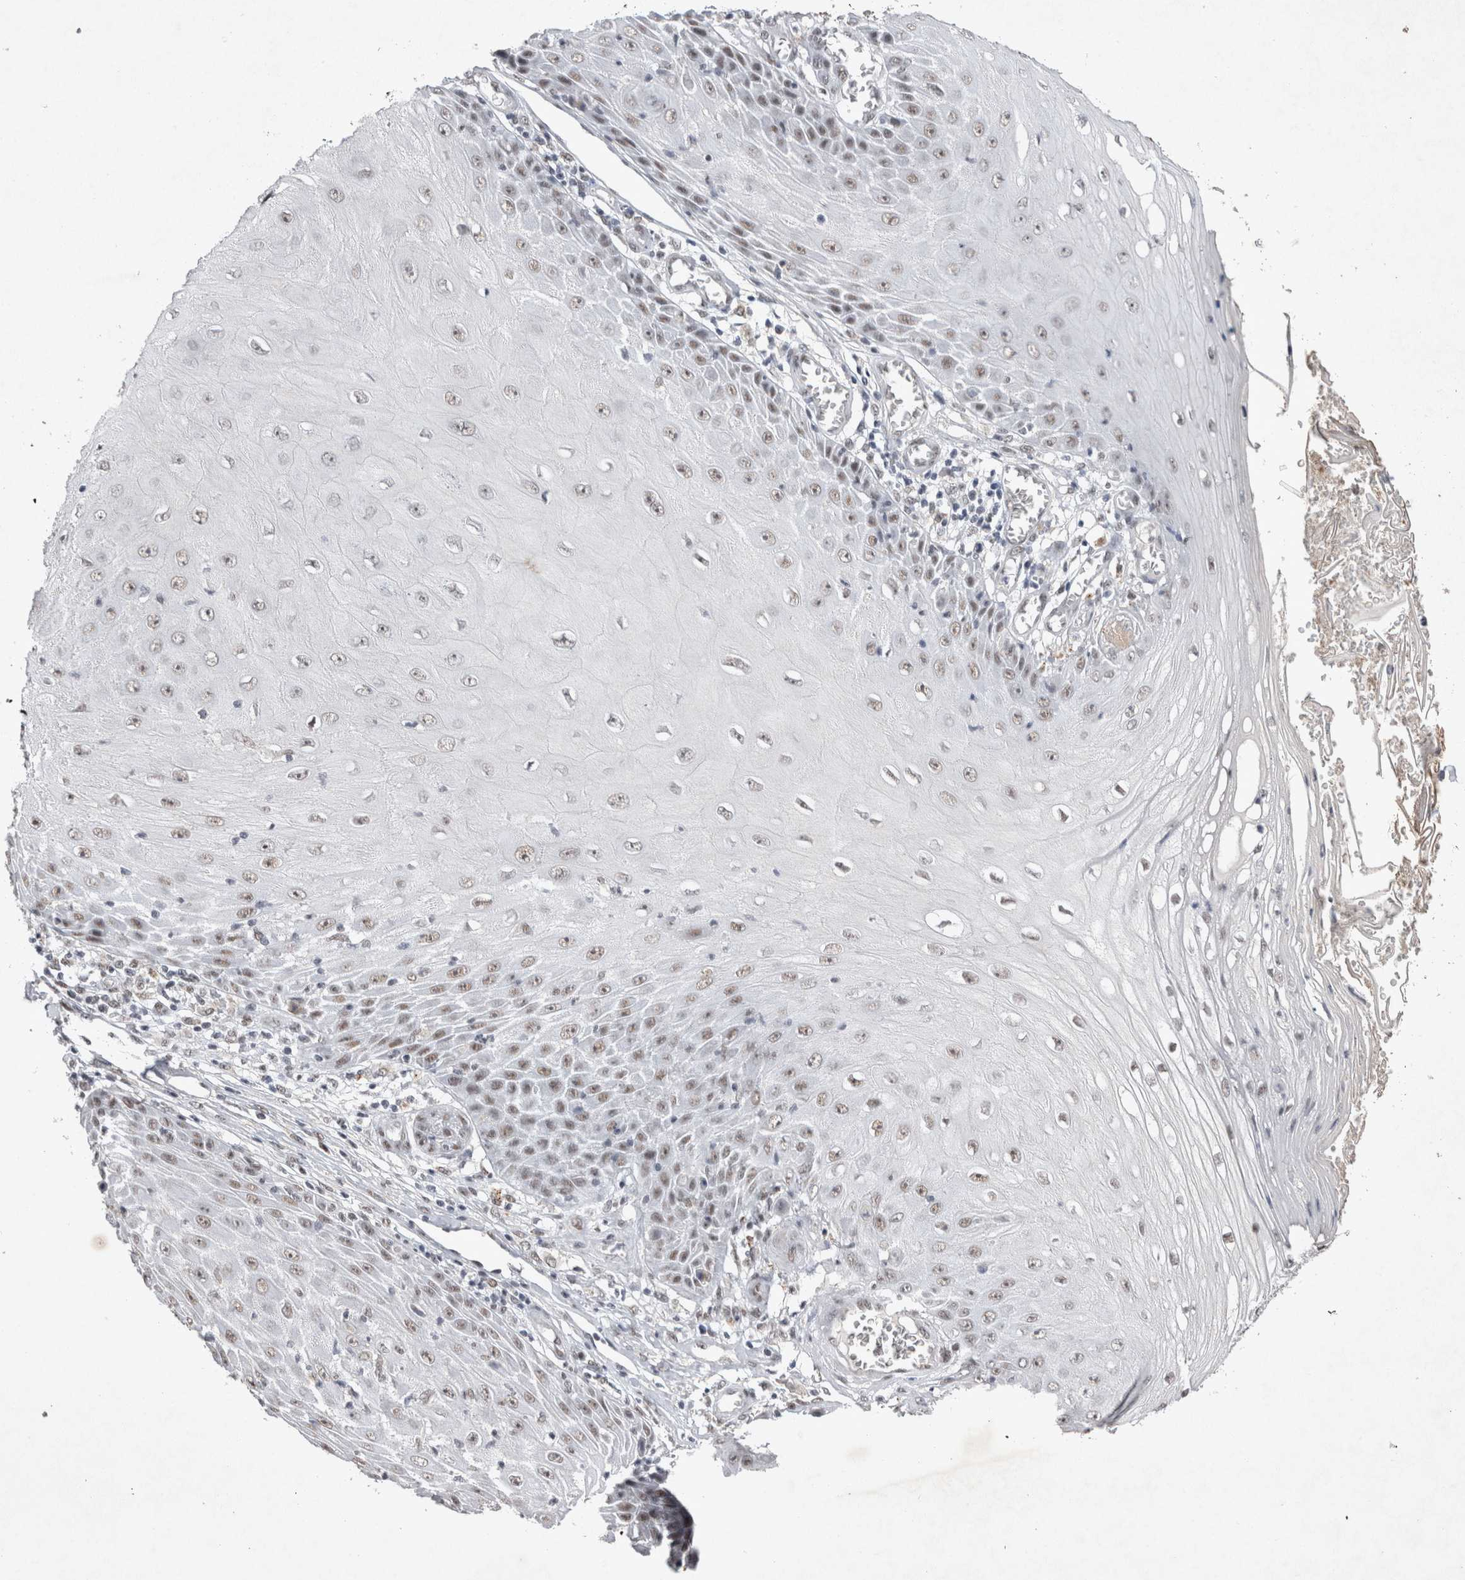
{"staining": {"intensity": "weak", "quantity": "25%-75%", "location": "nuclear"}, "tissue": "skin cancer", "cell_type": "Tumor cells", "image_type": "cancer", "snomed": [{"axis": "morphology", "description": "Squamous cell carcinoma, NOS"}, {"axis": "topography", "description": "Skin"}], "caption": "Protein expression analysis of skin cancer shows weak nuclear staining in about 25%-75% of tumor cells. (IHC, brightfield microscopy, high magnification).", "gene": "RBM6", "patient": {"sex": "female", "age": 73}}